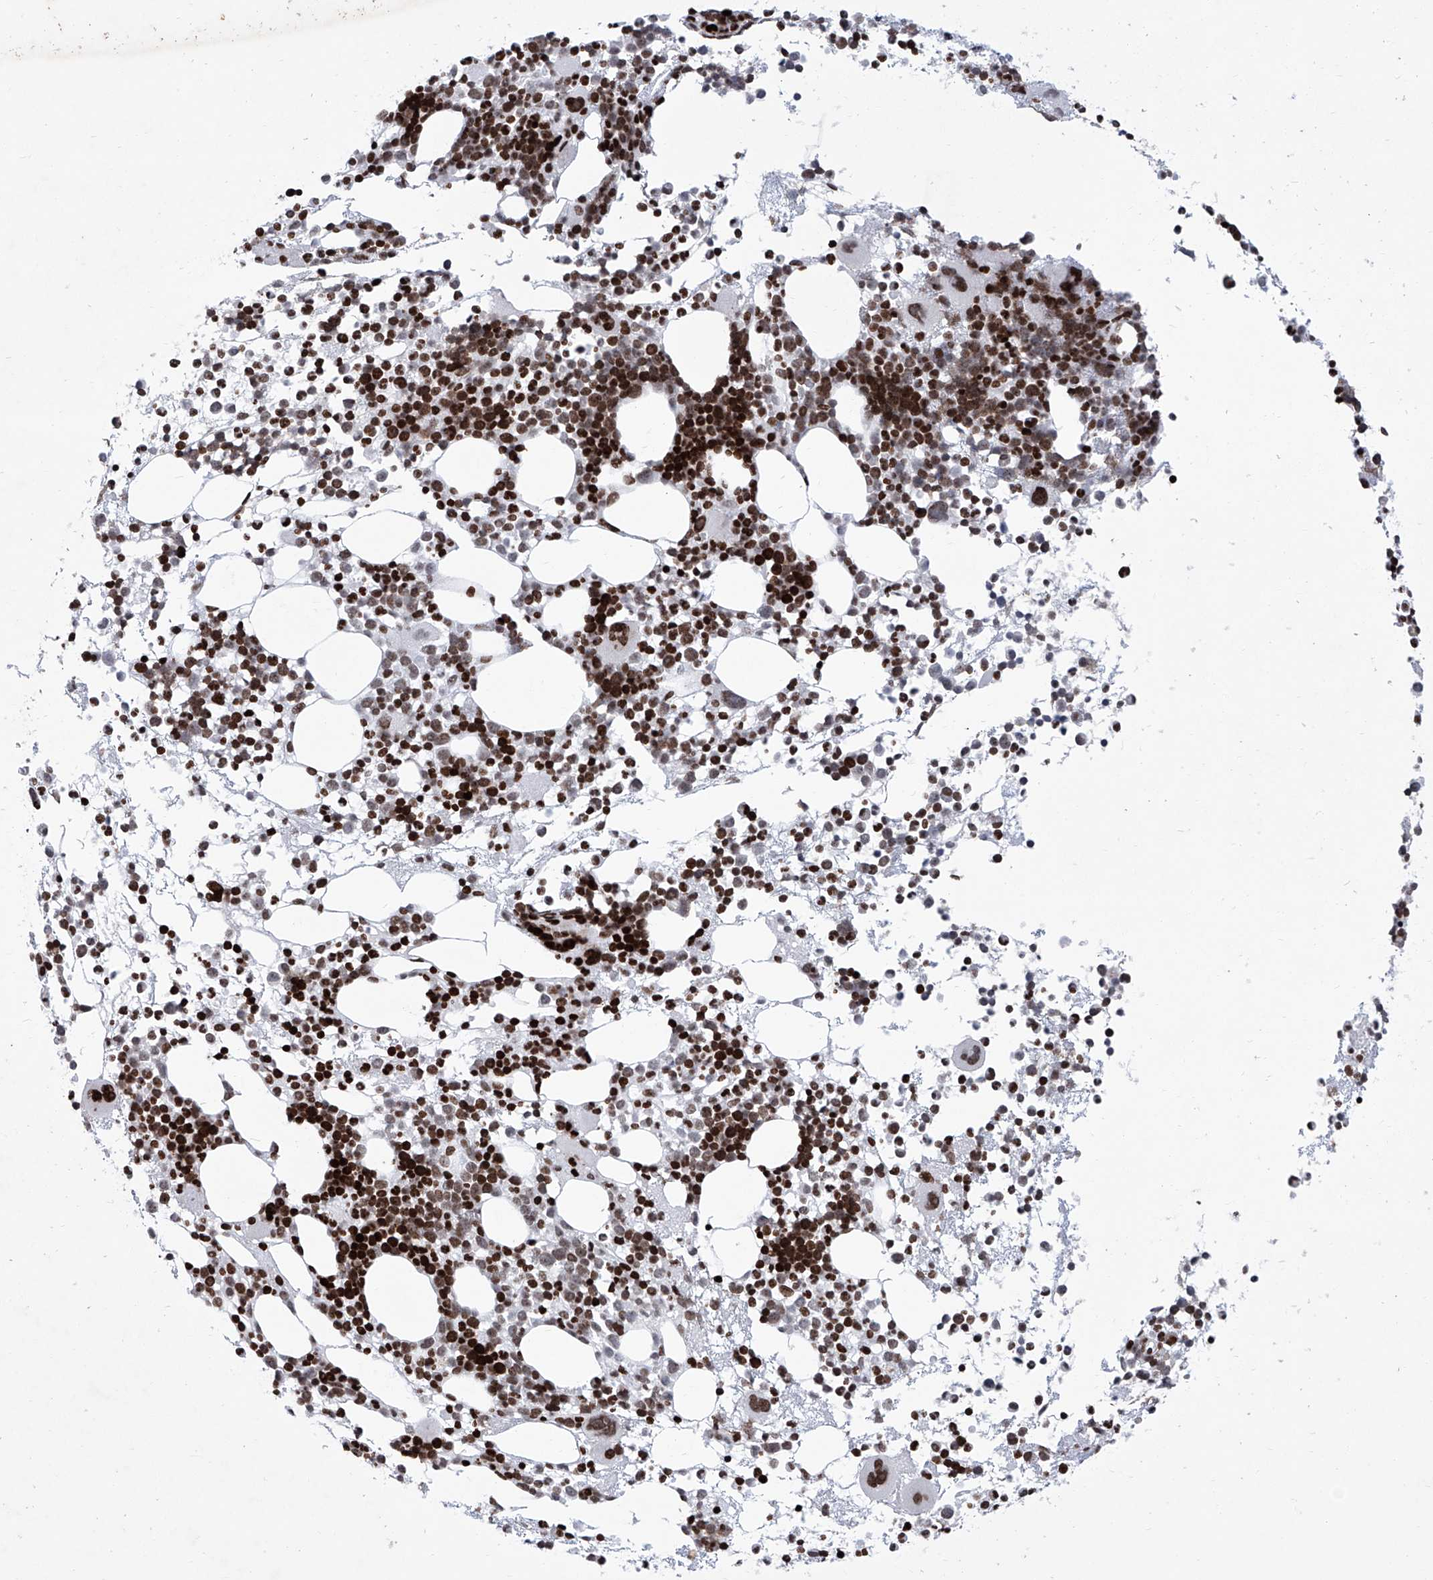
{"staining": {"intensity": "strong", "quantity": "25%-75%", "location": "nuclear"}, "tissue": "bone marrow", "cell_type": "Hematopoietic cells", "image_type": "normal", "snomed": [{"axis": "morphology", "description": "Normal tissue, NOS"}, {"axis": "topography", "description": "Bone marrow"}], "caption": "Immunohistochemical staining of normal human bone marrow exhibits high levels of strong nuclear positivity in about 25%-75% of hematopoietic cells. The staining was performed using DAB (3,3'-diaminobenzidine), with brown indicating positive protein expression. Nuclei are stained blue with hematoxylin.", "gene": "HEY2", "patient": {"sex": "female", "age": 57}}